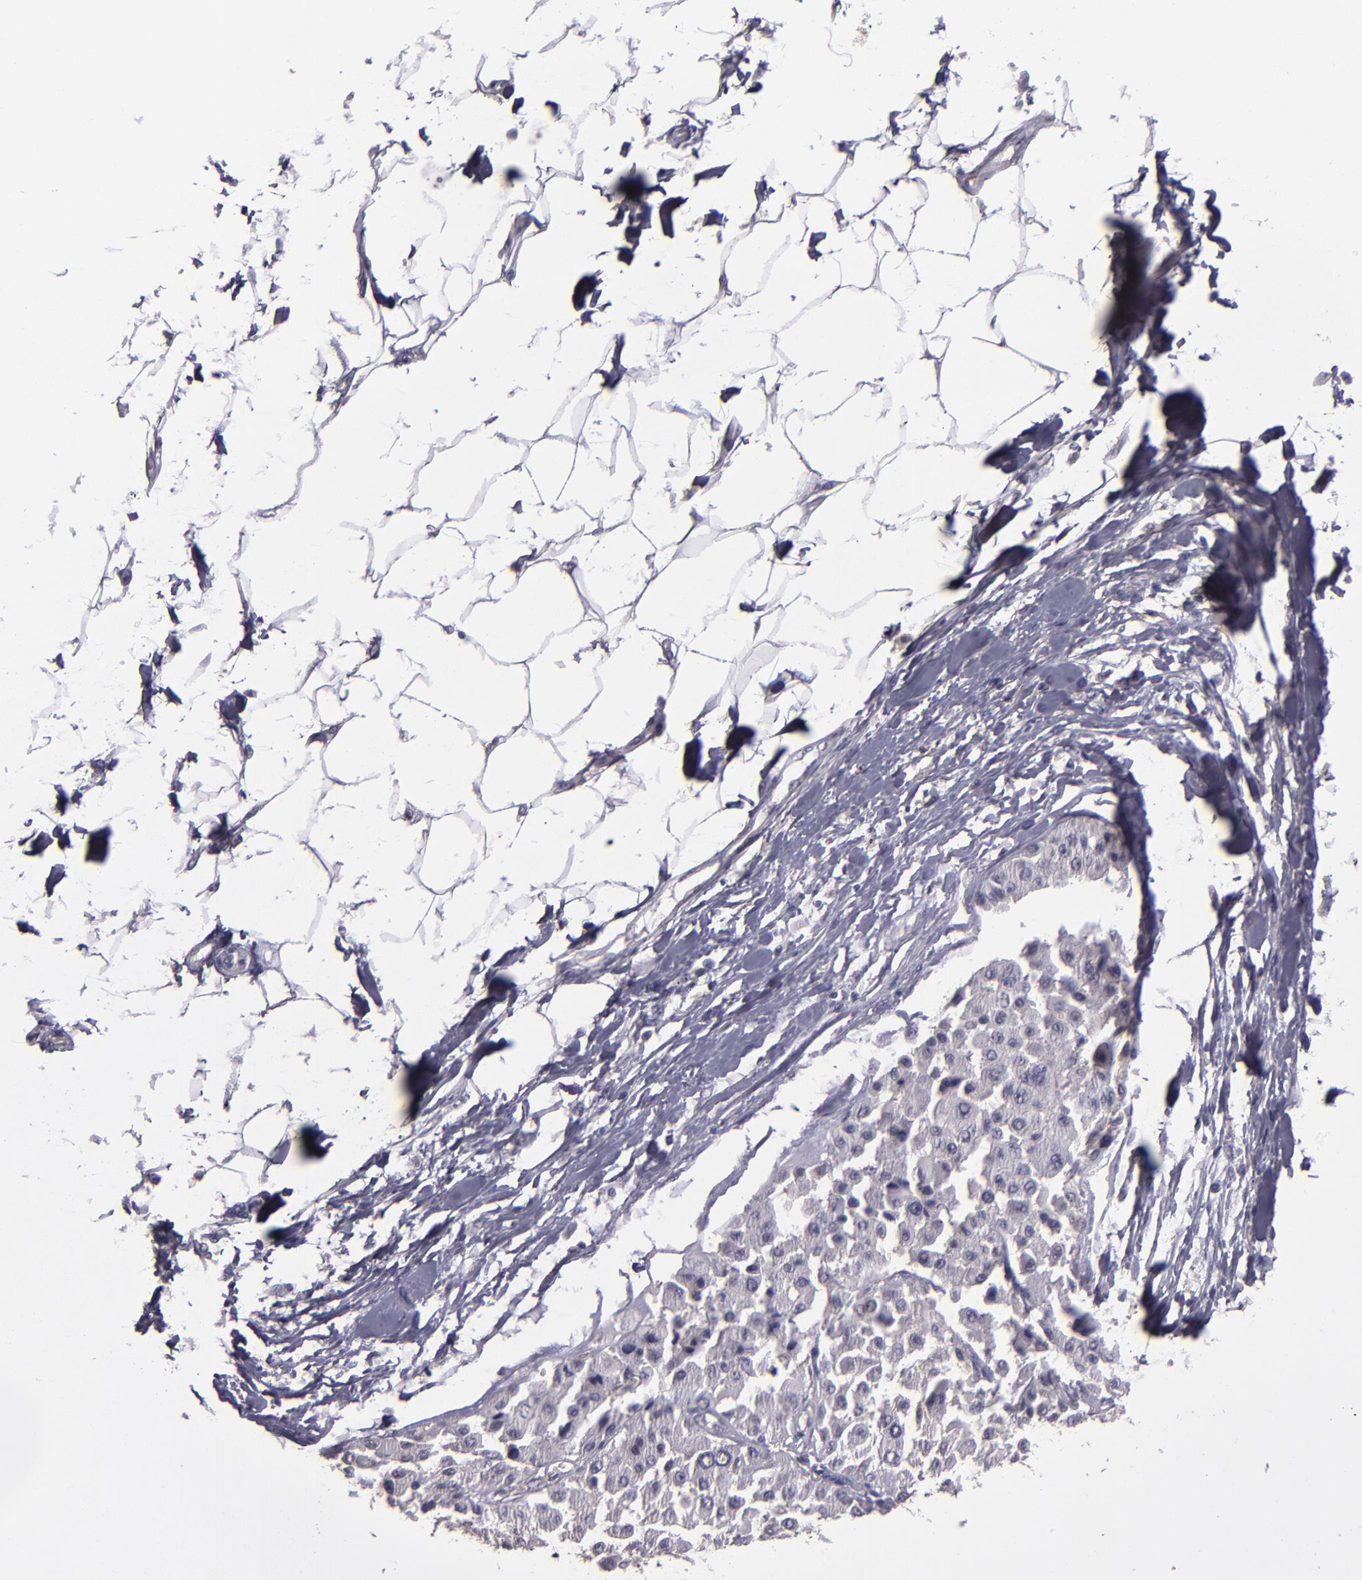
{"staining": {"intensity": "negative", "quantity": "none", "location": "none"}, "tissue": "melanoma", "cell_type": "Tumor cells", "image_type": "cancer", "snomed": [{"axis": "morphology", "description": "Malignant melanoma, Metastatic site"}, {"axis": "topography", "description": "Soft tissue"}], "caption": "Immunohistochemistry (IHC) histopathology image of human melanoma stained for a protein (brown), which displays no staining in tumor cells.", "gene": "CEBPE", "patient": {"sex": "male", "age": 41}}